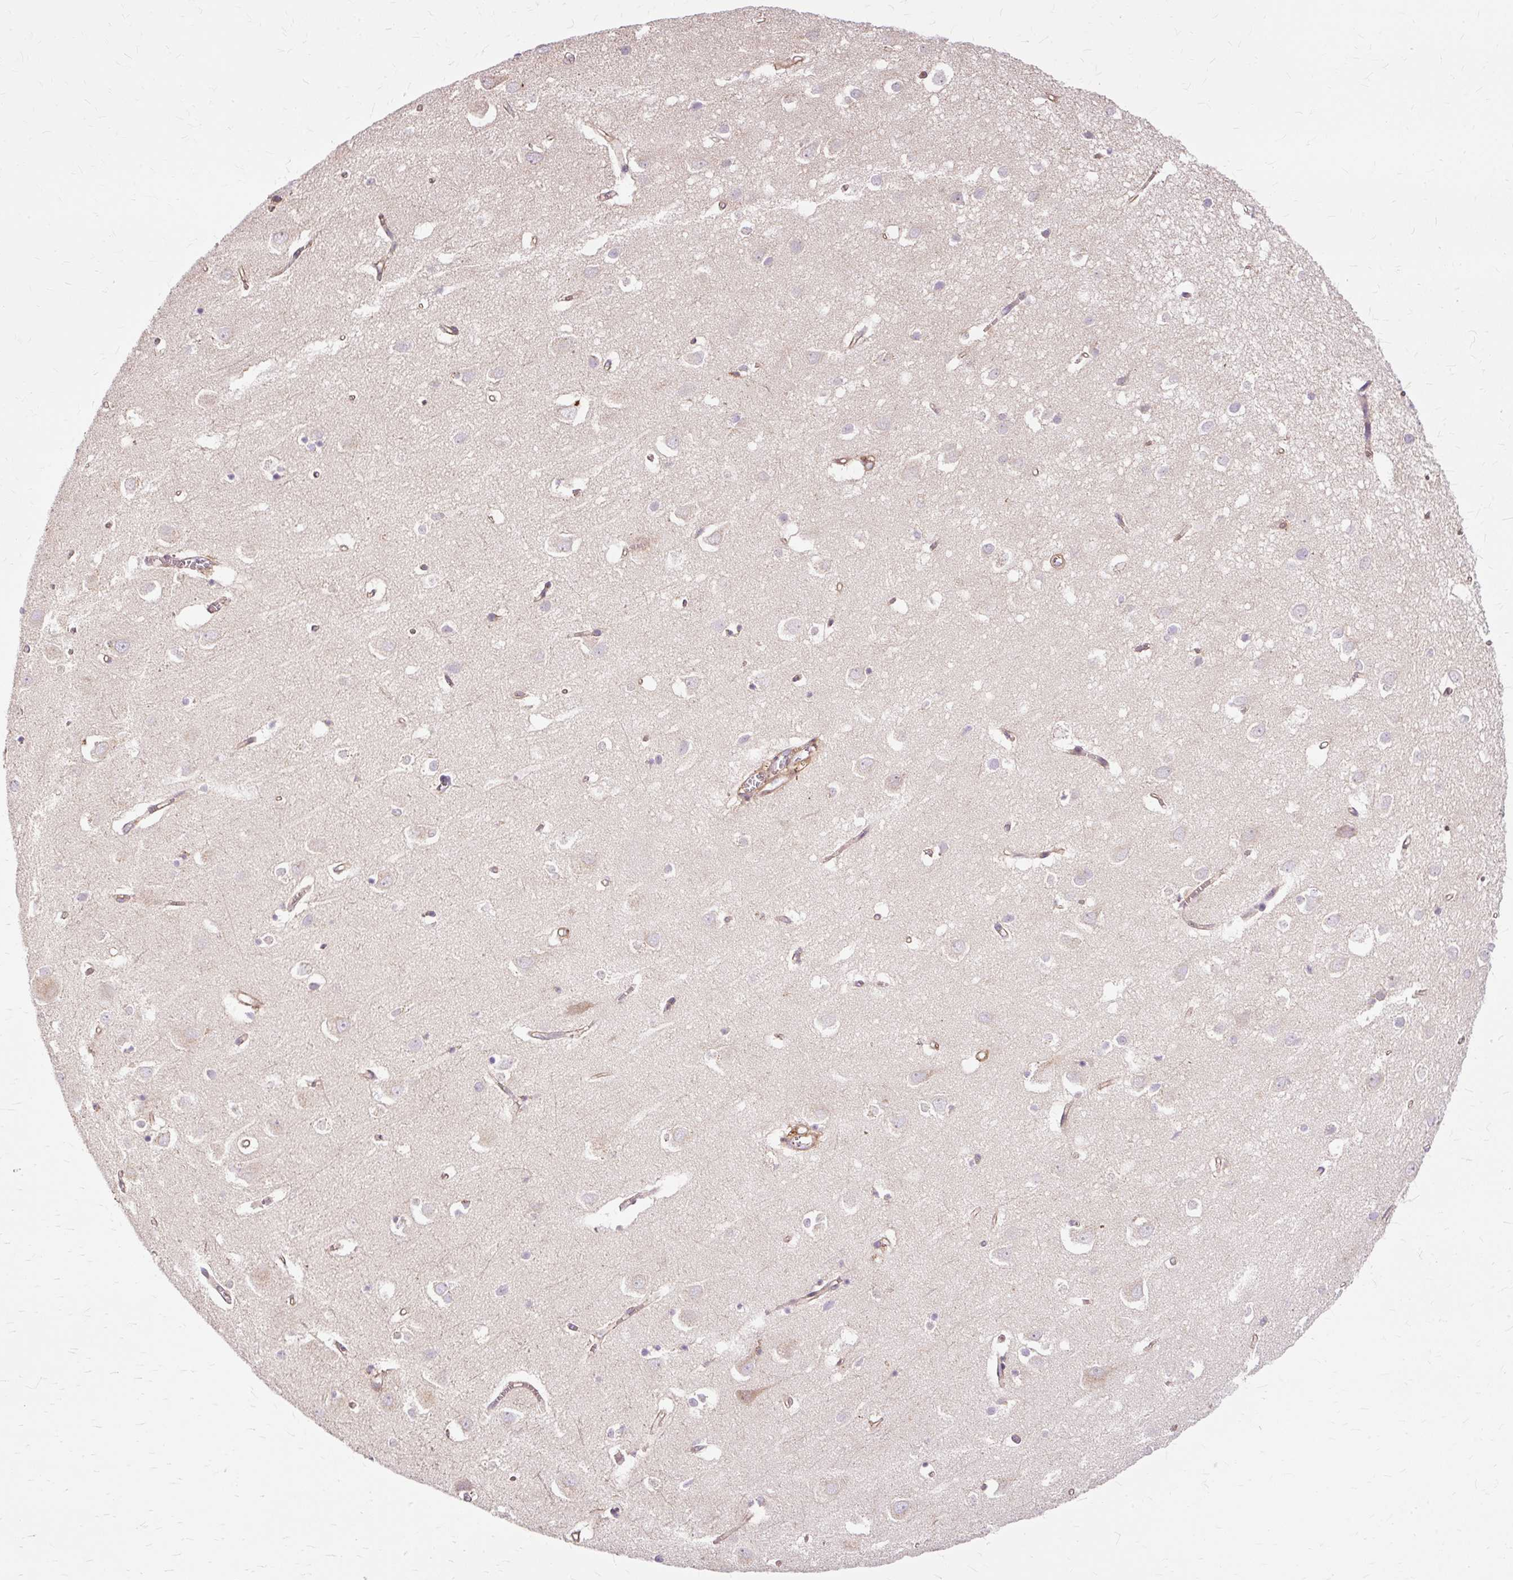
{"staining": {"intensity": "weak", "quantity": ">75%", "location": "cytoplasmic/membranous"}, "tissue": "cerebral cortex", "cell_type": "Endothelial cells", "image_type": "normal", "snomed": [{"axis": "morphology", "description": "Normal tissue, NOS"}, {"axis": "topography", "description": "Cerebral cortex"}], "caption": "Immunohistochemistry (IHC) image of unremarkable cerebral cortex stained for a protein (brown), which displays low levels of weak cytoplasmic/membranous staining in approximately >75% of endothelial cells.", "gene": "TSPAN8", "patient": {"sex": "male", "age": 70}}